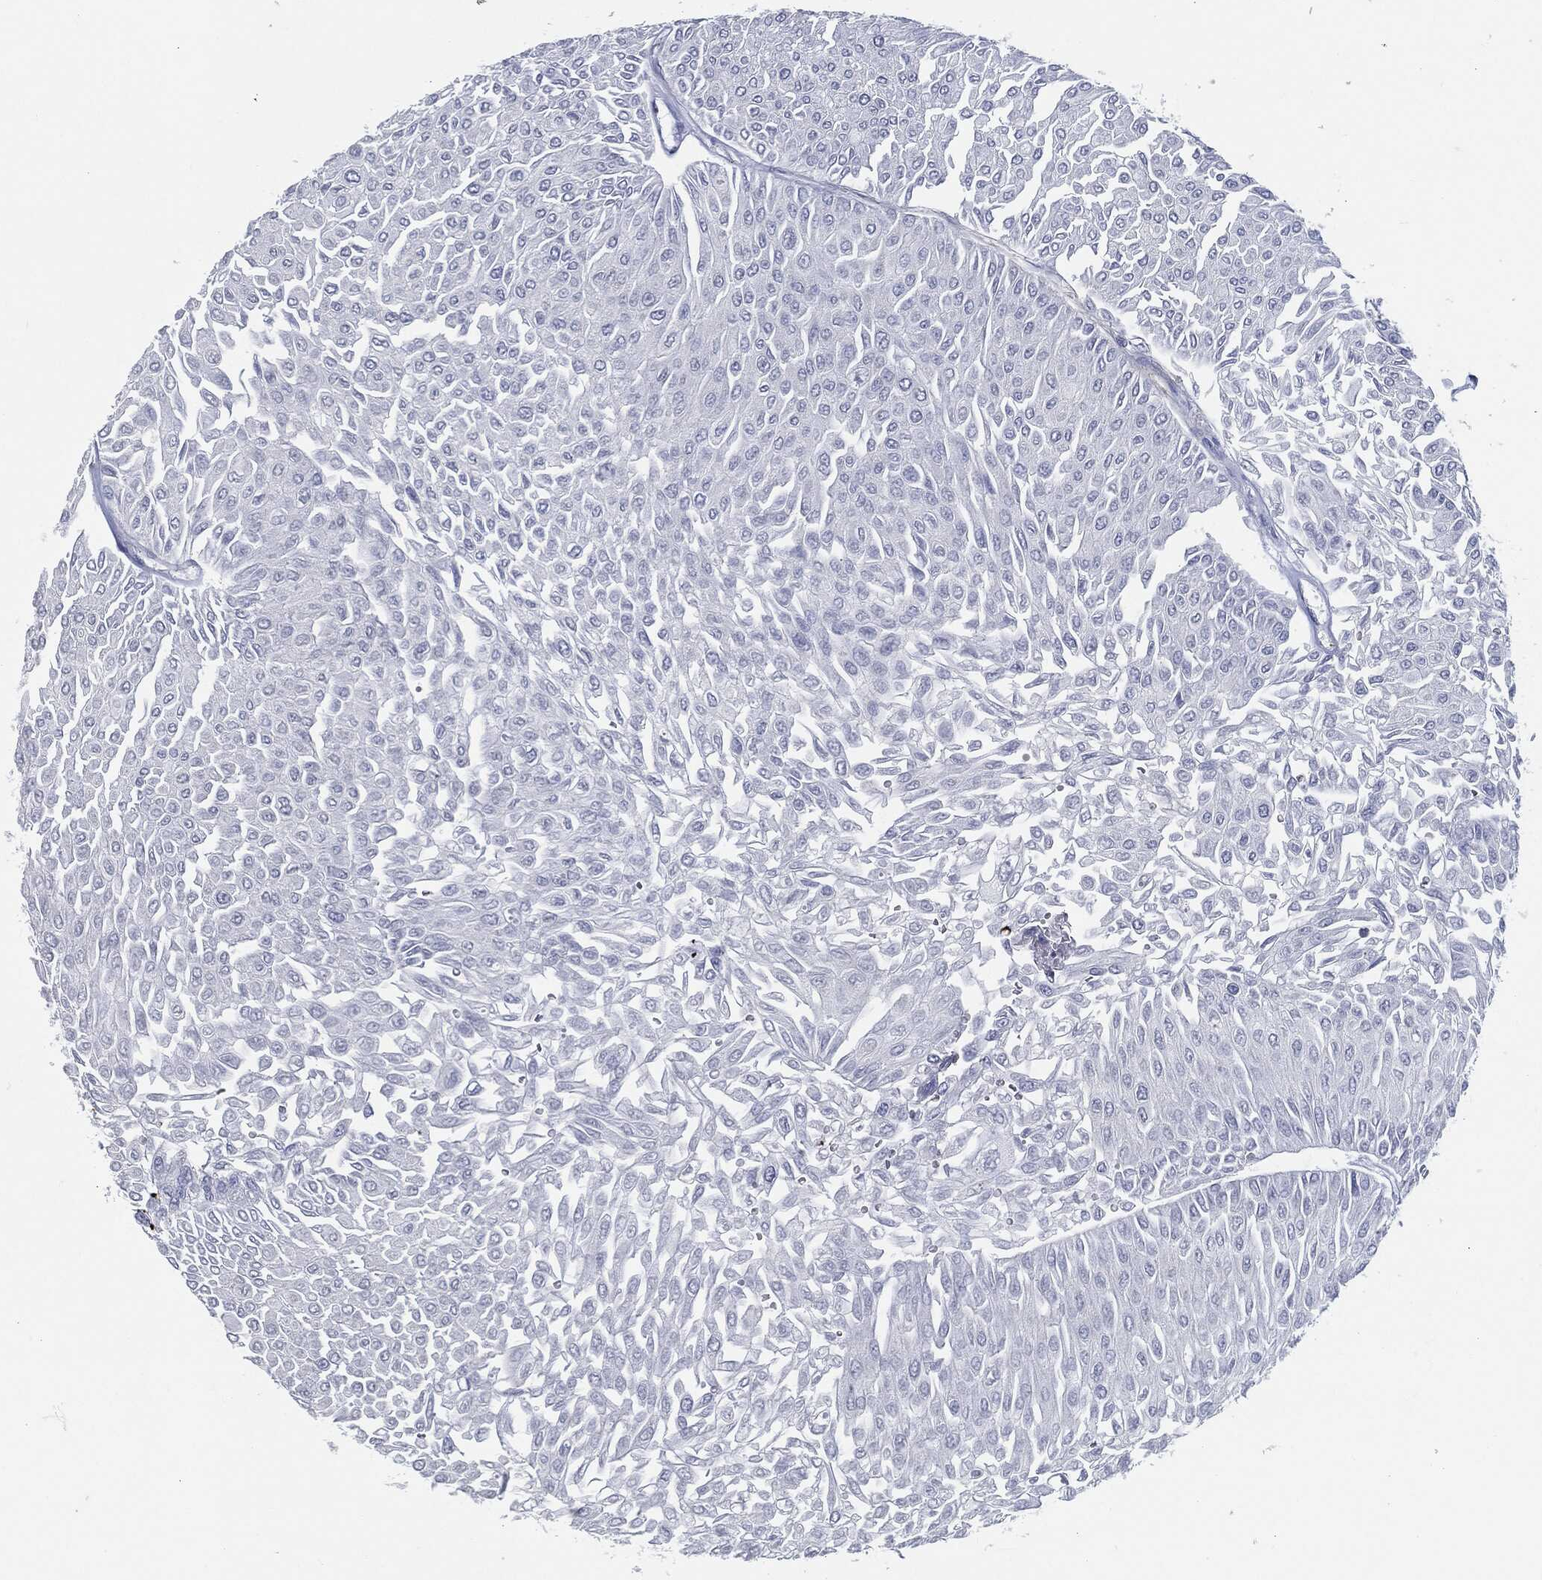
{"staining": {"intensity": "negative", "quantity": "none", "location": "none"}, "tissue": "urothelial cancer", "cell_type": "Tumor cells", "image_type": "cancer", "snomed": [{"axis": "morphology", "description": "Urothelial carcinoma, Low grade"}, {"axis": "topography", "description": "Urinary bladder"}], "caption": "Micrograph shows no significant protein staining in tumor cells of urothelial carcinoma (low-grade).", "gene": "PROM1", "patient": {"sex": "male", "age": 67}}